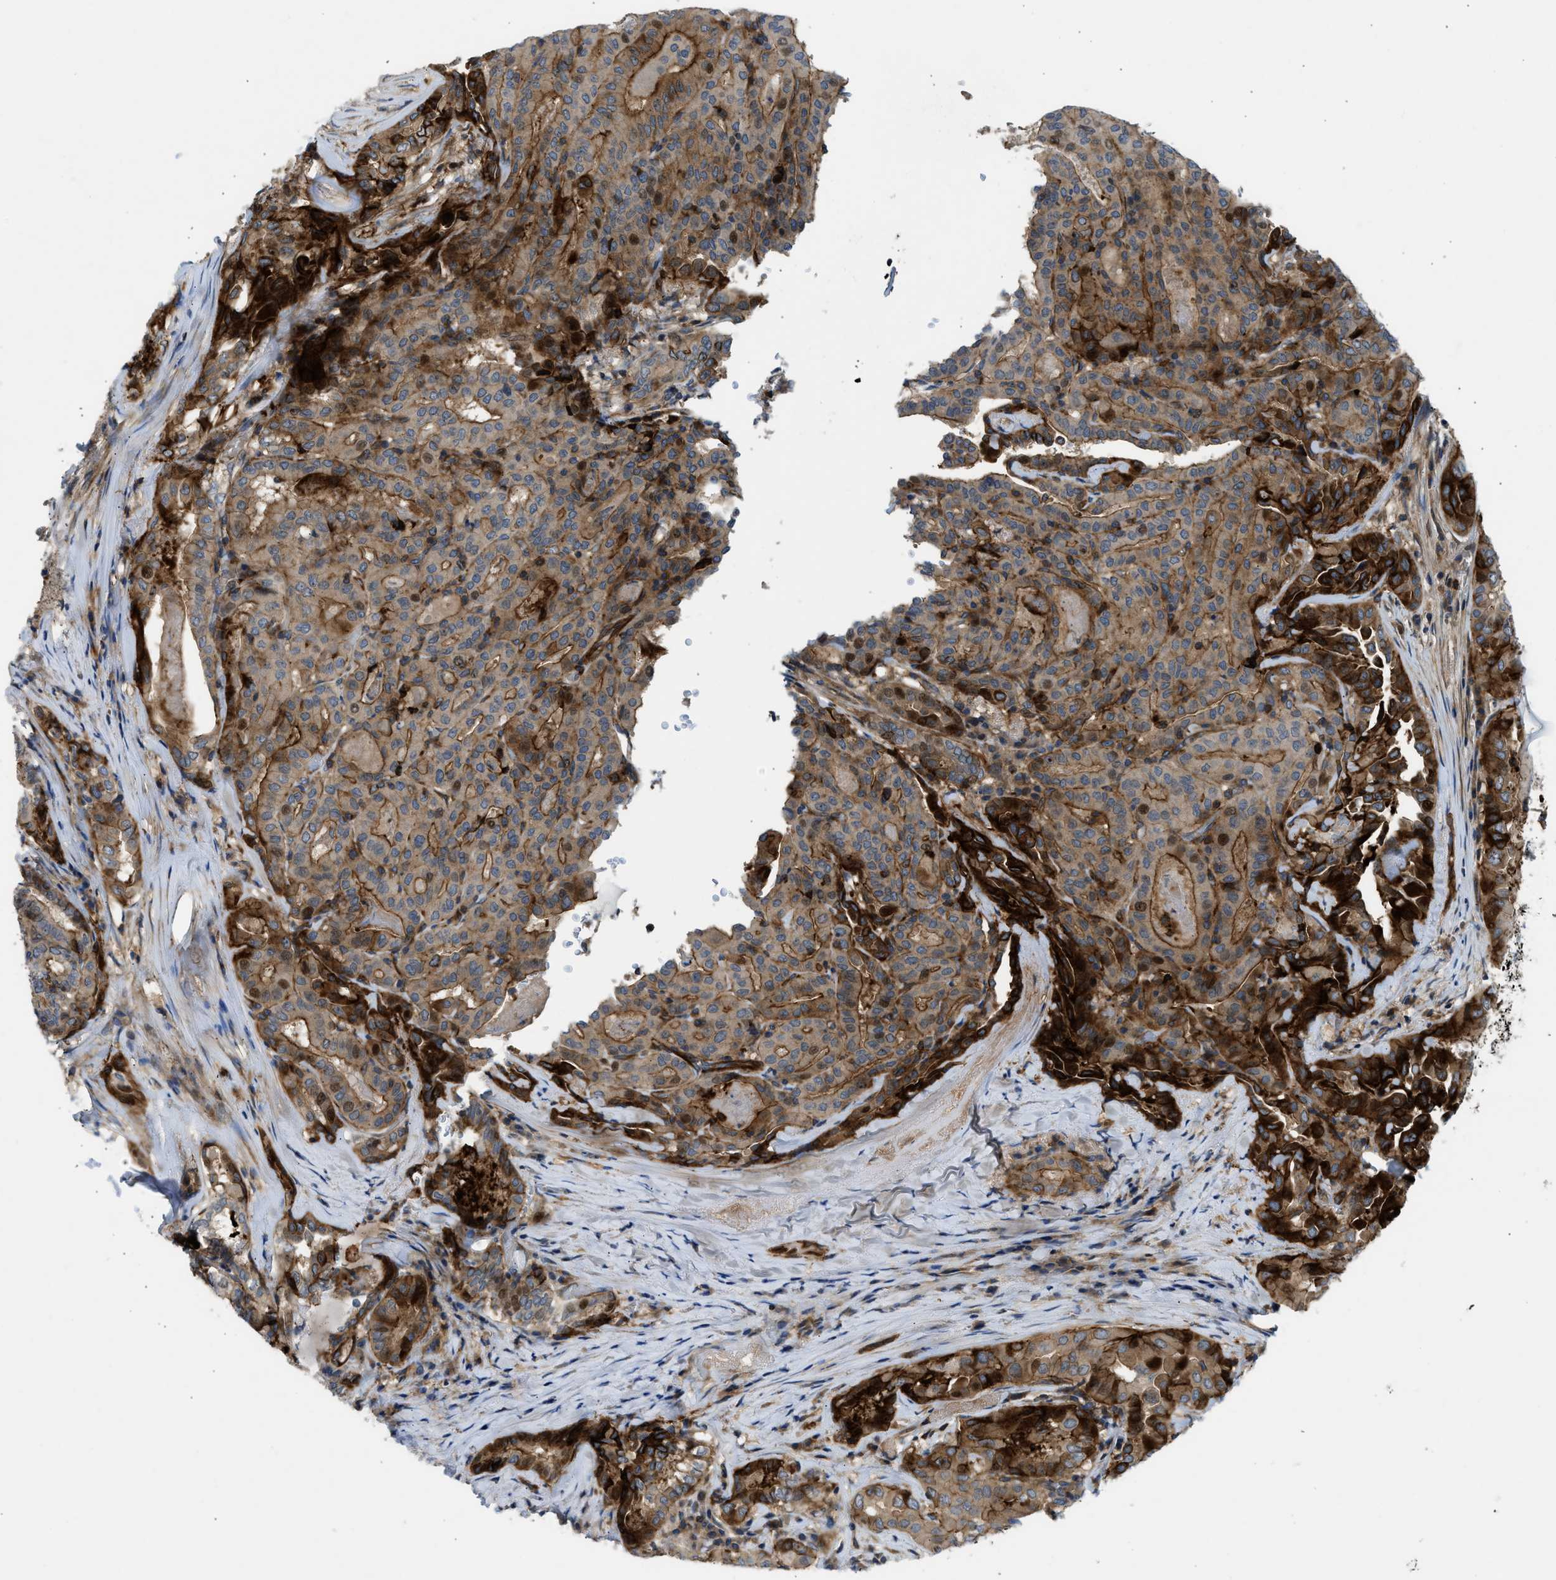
{"staining": {"intensity": "moderate", "quantity": ">75%", "location": "cytoplasmic/membranous"}, "tissue": "thyroid cancer", "cell_type": "Tumor cells", "image_type": "cancer", "snomed": [{"axis": "morphology", "description": "Papillary adenocarcinoma, NOS"}, {"axis": "topography", "description": "Thyroid gland"}], "caption": "Thyroid cancer (papillary adenocarcinoma) stained with DAB immunohistochemistry displays medium levels of moderate cytoplasmic/membranous staining in approximately >75% of tumor cells.", "gene": "NYNRIN", "patient": {"sex": "female", "age": 42}}